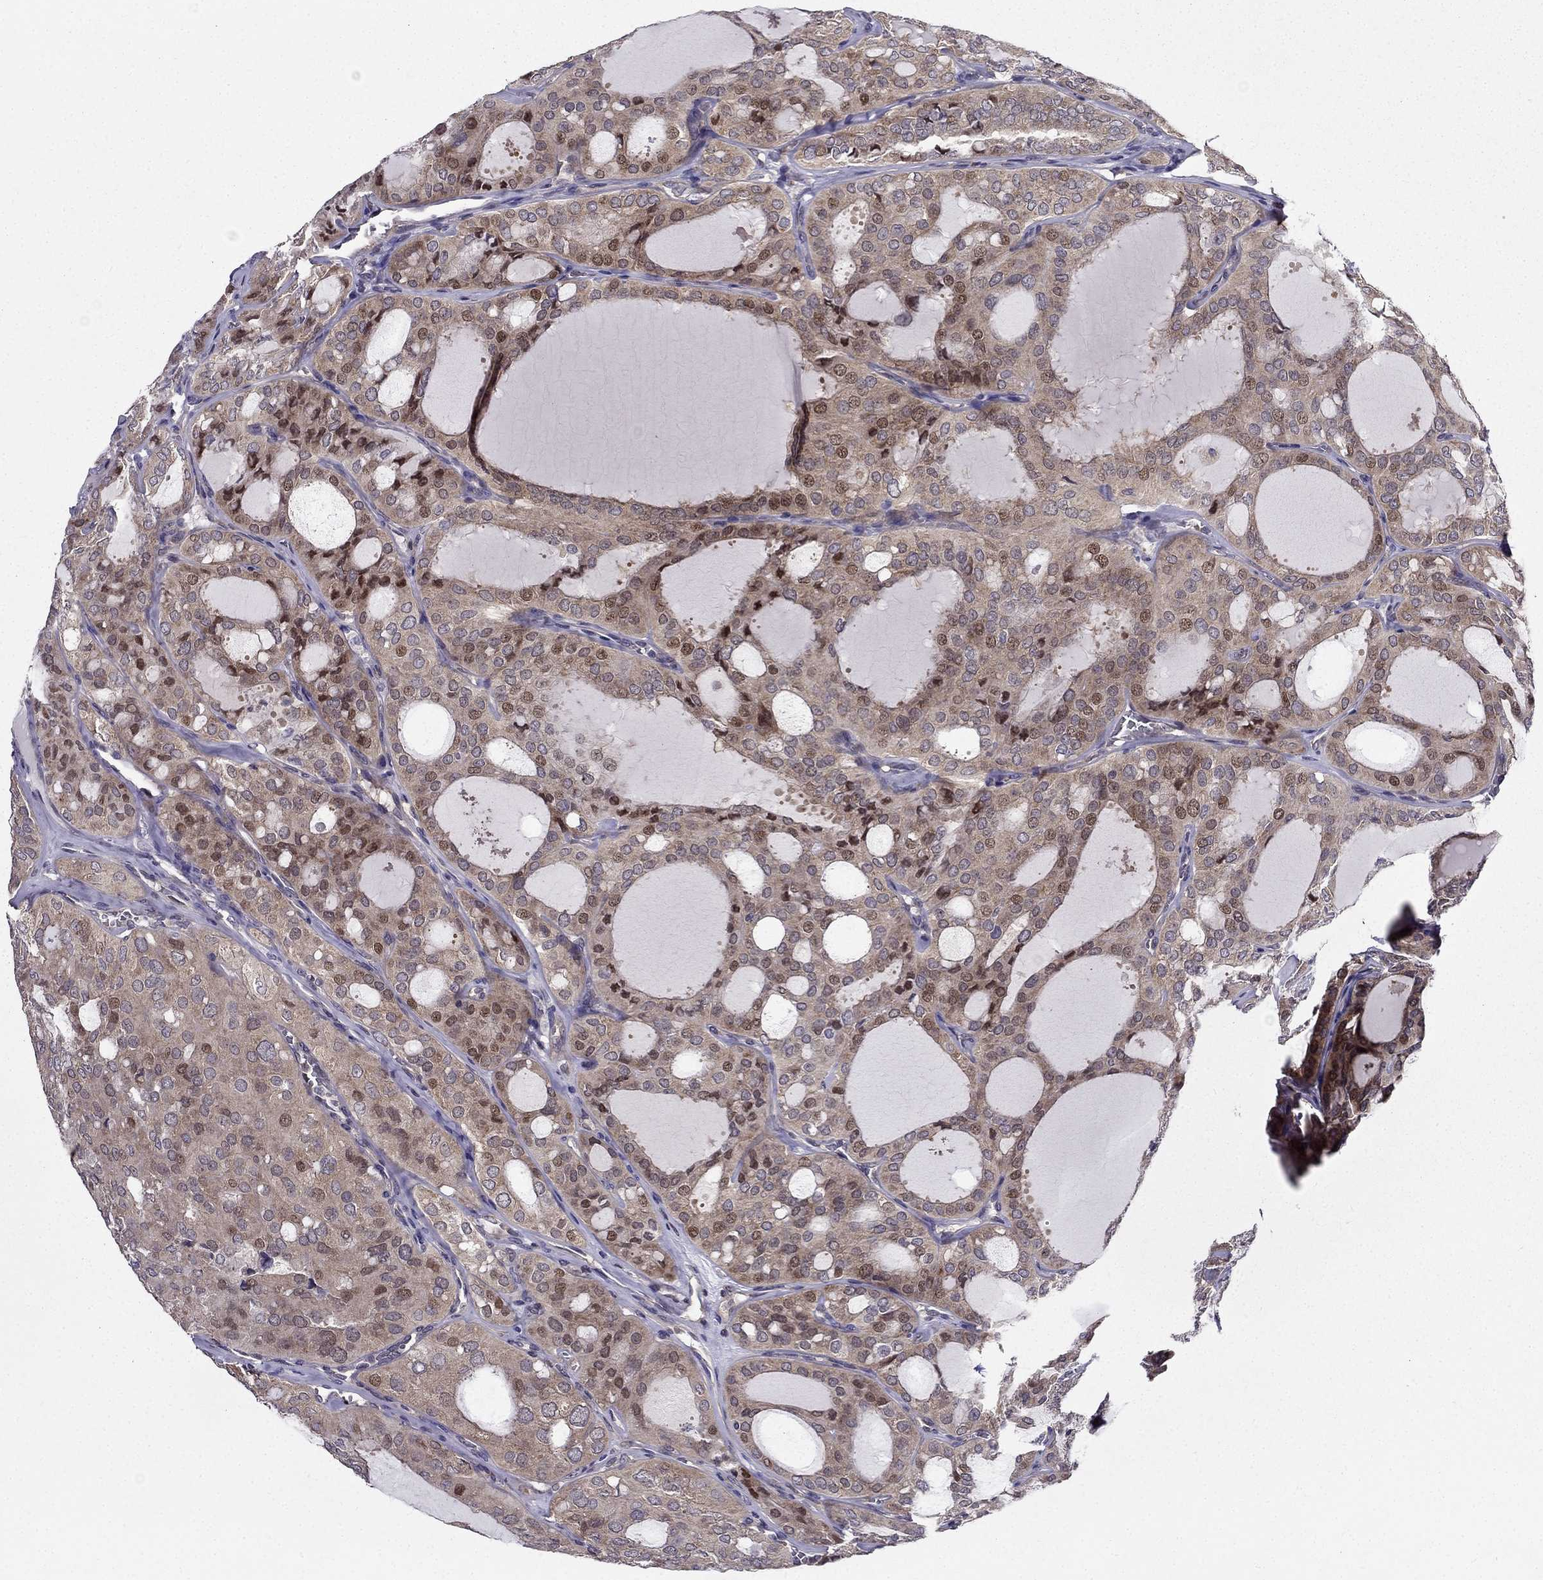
{"staining": {"intensity": "weak", "quantity": "25%-75%", "location": "cytoplasmic/membranous,nuclear"}, "tissue": "thyroid cancer", "cell_type": "Tumor cells", "image_type": "cancer", "snomed": [{"axis": "morphology", "description": "Follicular adenoma carcinoma, NOS"}, {"axis": "topography", "description": "Thyroid gland"}], "caption": "Follicular adenoma carcinoma (thyroid) was stained to show a protein in brown. There is low levels of weak cytoplasmic/membranous and nuclear staining in about 25%-75% of tumor cells.", "gene": "ARHGEF28", "patient": {"sex": "male", "age": 75}}